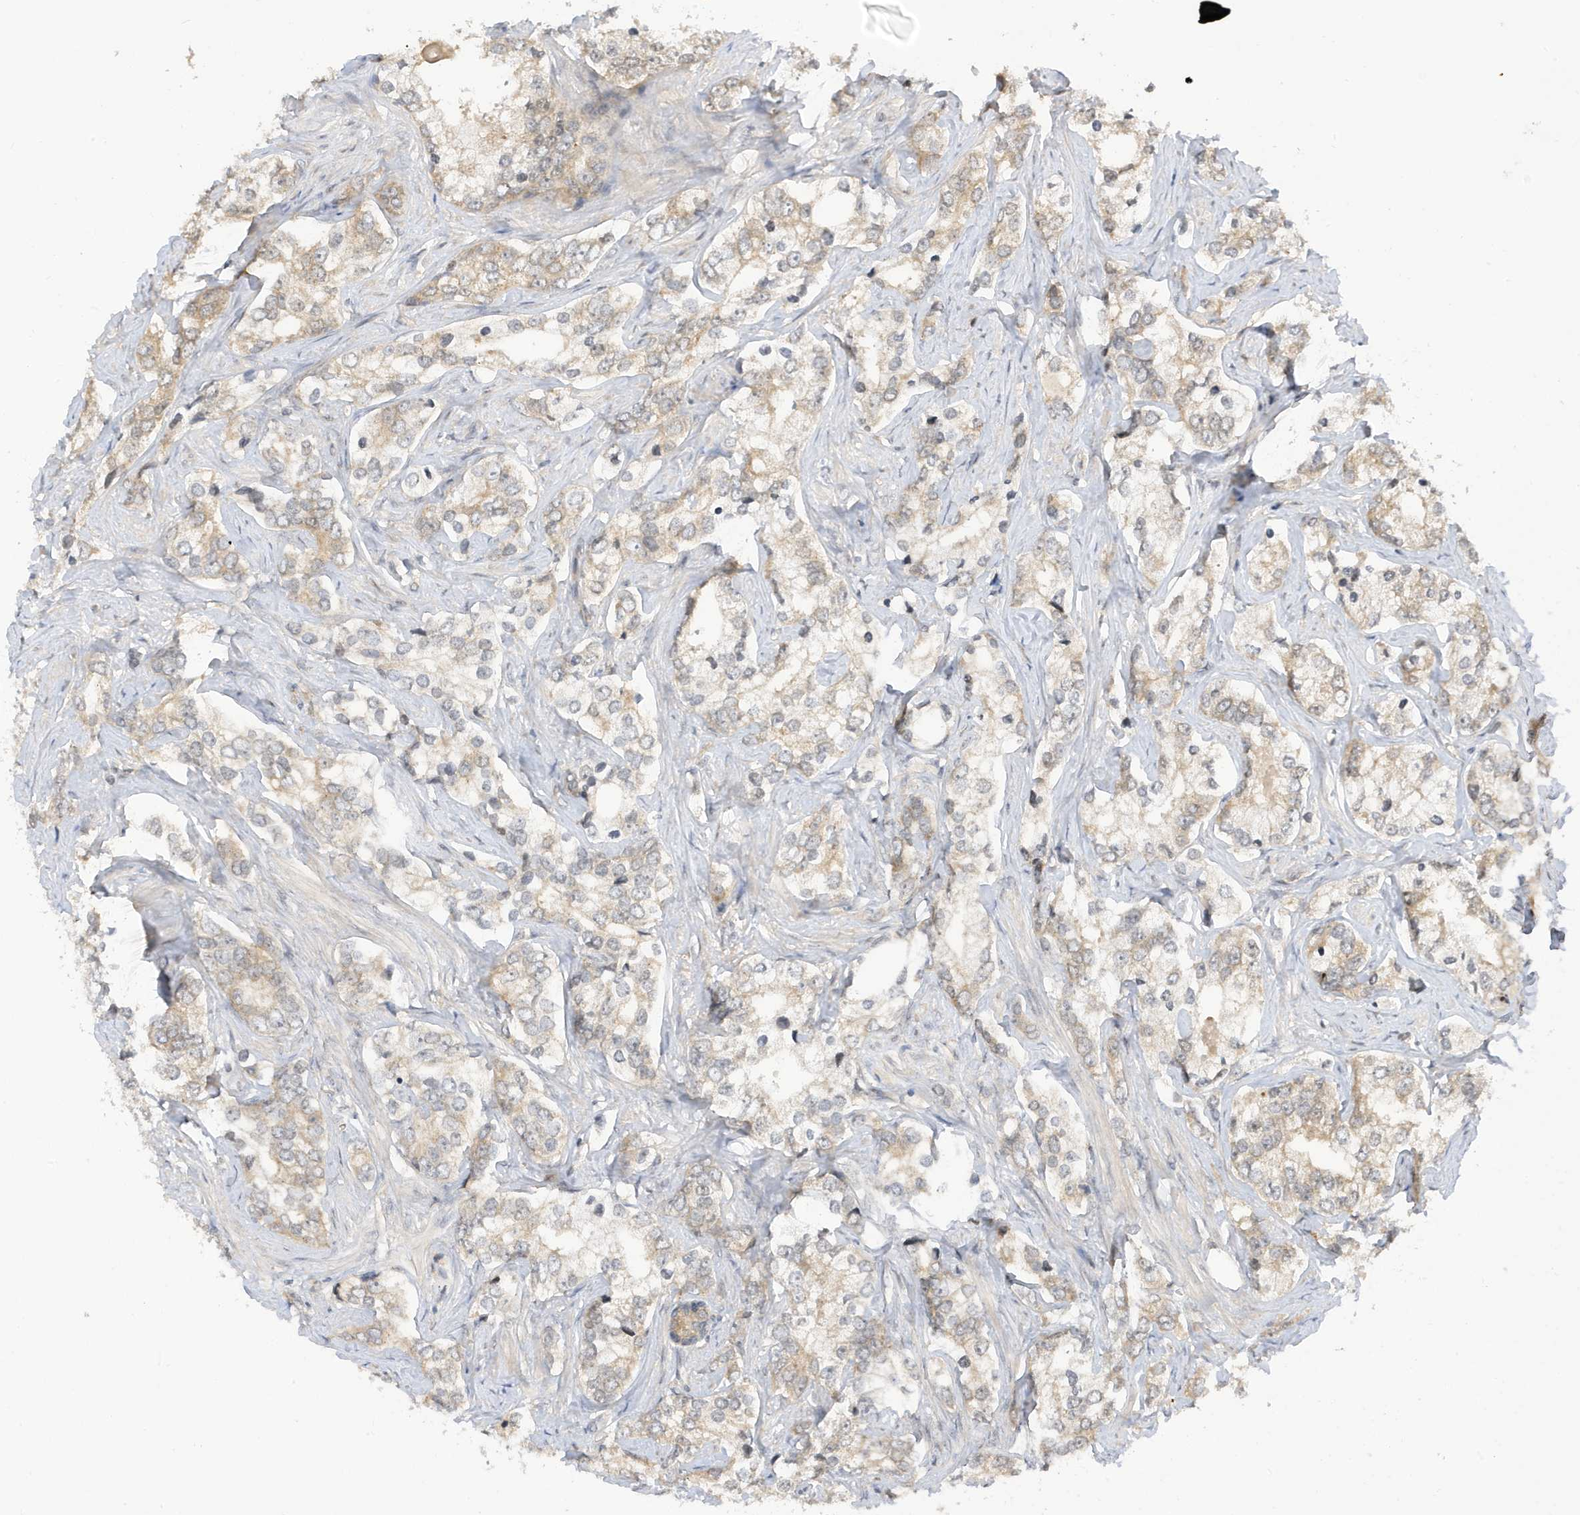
{"staining": {"intensity": "weak", "quantity": "25%-75%", "location": "cytoplasmic/membranous"}, "tissue": "prostate cancer", "cell_type": "Tumor cells", "image_type": "cancer", "snomed": [{"axis": "morphology", "description": "Adenocarcinoma, High grade"}, {"axis": "topography", "description": "Prostate"}], "caption": "Immunohistochemistry staining of prostate cancer, which demonstrates low levels of weak cytoplasmic/membranous staining in approximately 25%-75% of tumor cells indicating weak cytoplasmic/membranous protein expression. The staining was performed using DAB (brown) for protein detection and nuclei were counterstained in hematoxylin (blue).", "gene": "TAB3", "patient": {"sex": "male", "age": 66}}